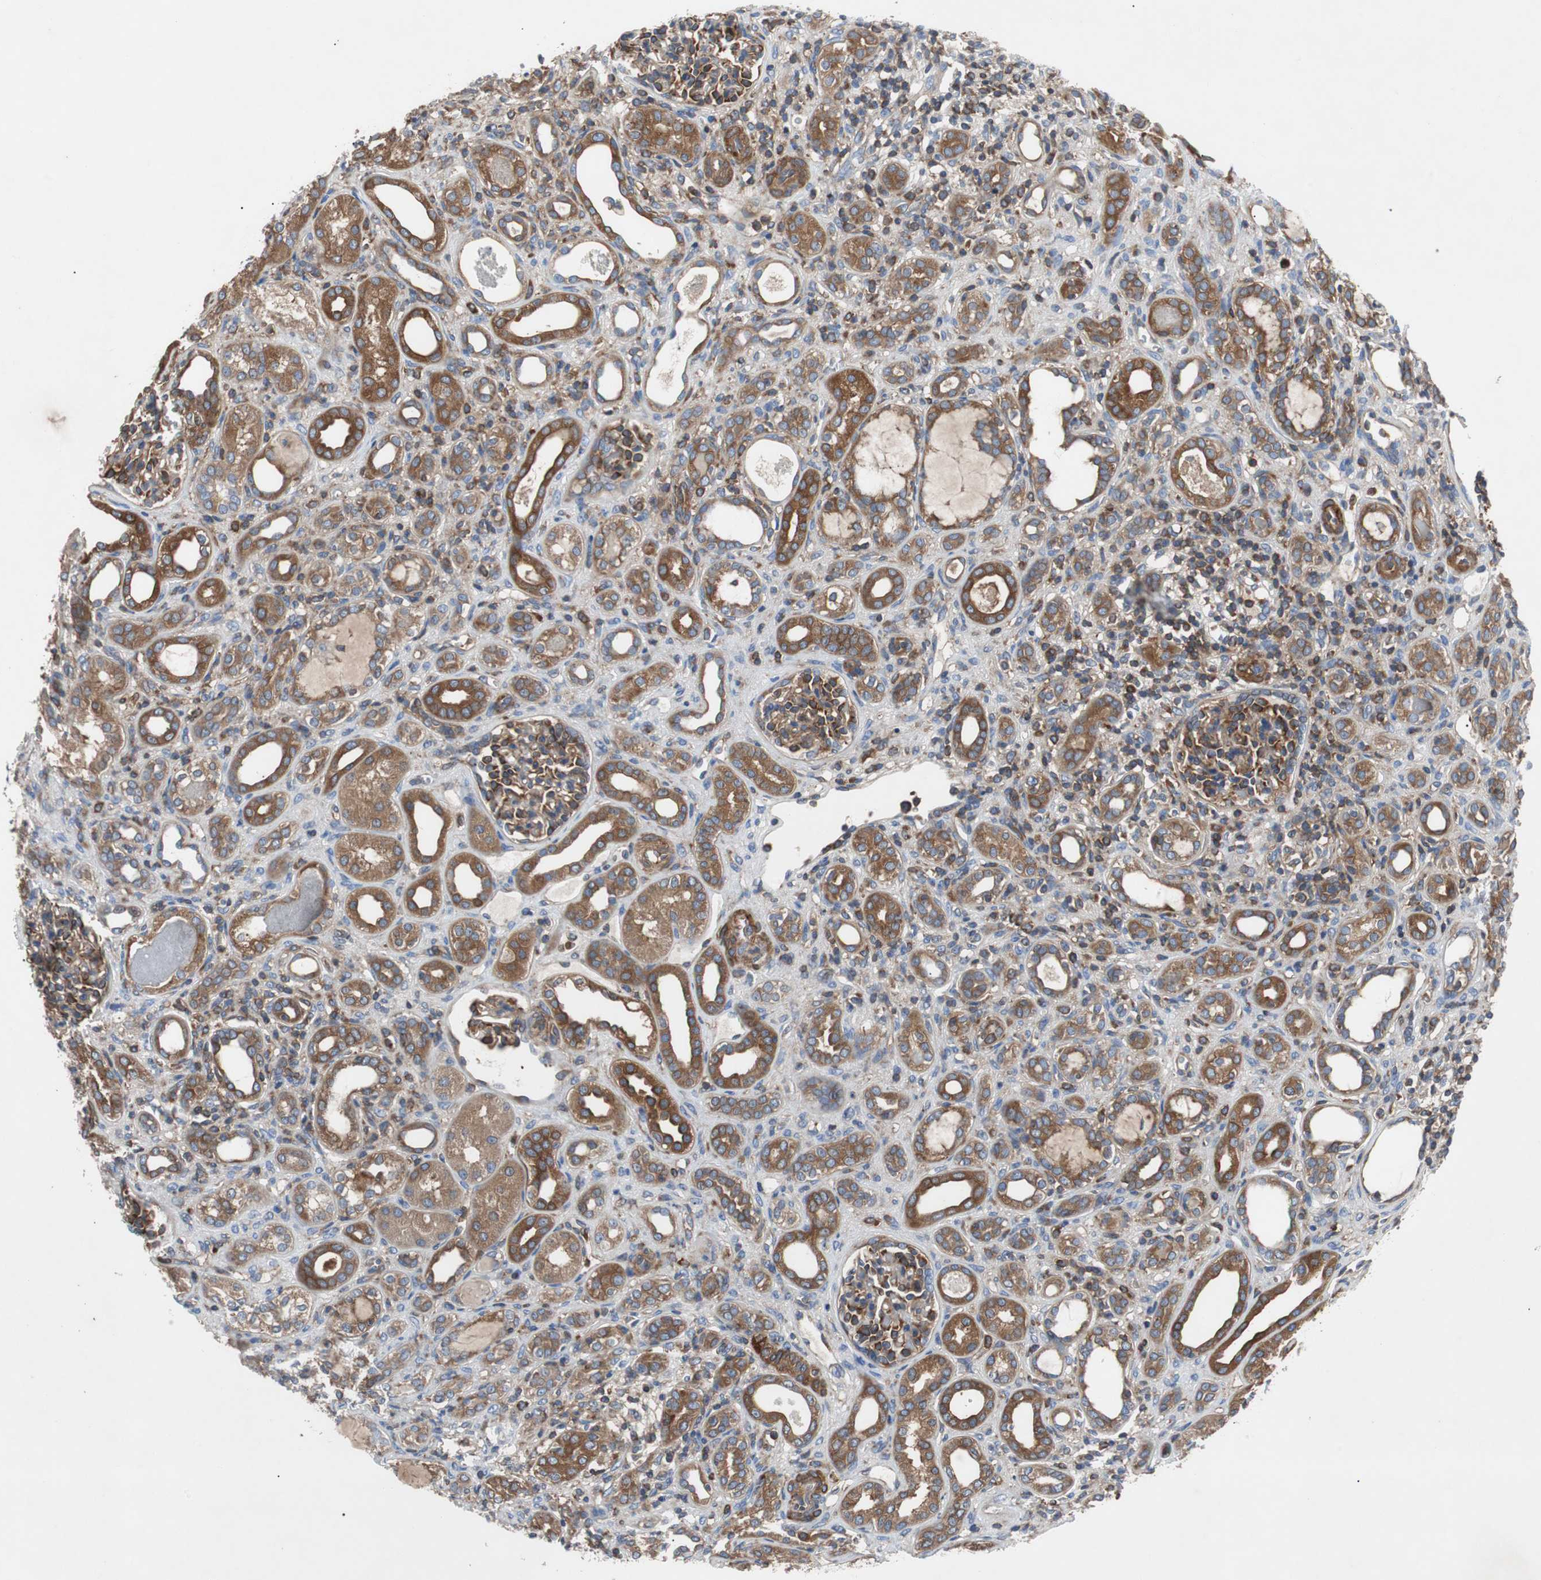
{"staining": {"intensity": "strong", "quantity": ">75%", "location": "cytoplasmic/membranous"}, "tissue": "kidney", "cell_type": "Cells in glomeruli", "image_type": "normal", "snomed": [{"axis": "morphology", "description": "Normal tissue, NOS"}, {"axis": "topography", "description": "Kidney"}], "caption": "Immunohistochemical staining of normal human kidney demonstrates high levels of strong cytoplasmic/membranous staining in approximately >75% of cells in glomeruli.", "gene": "GYS1", "patient": {"sex": "male", "age": 7}}